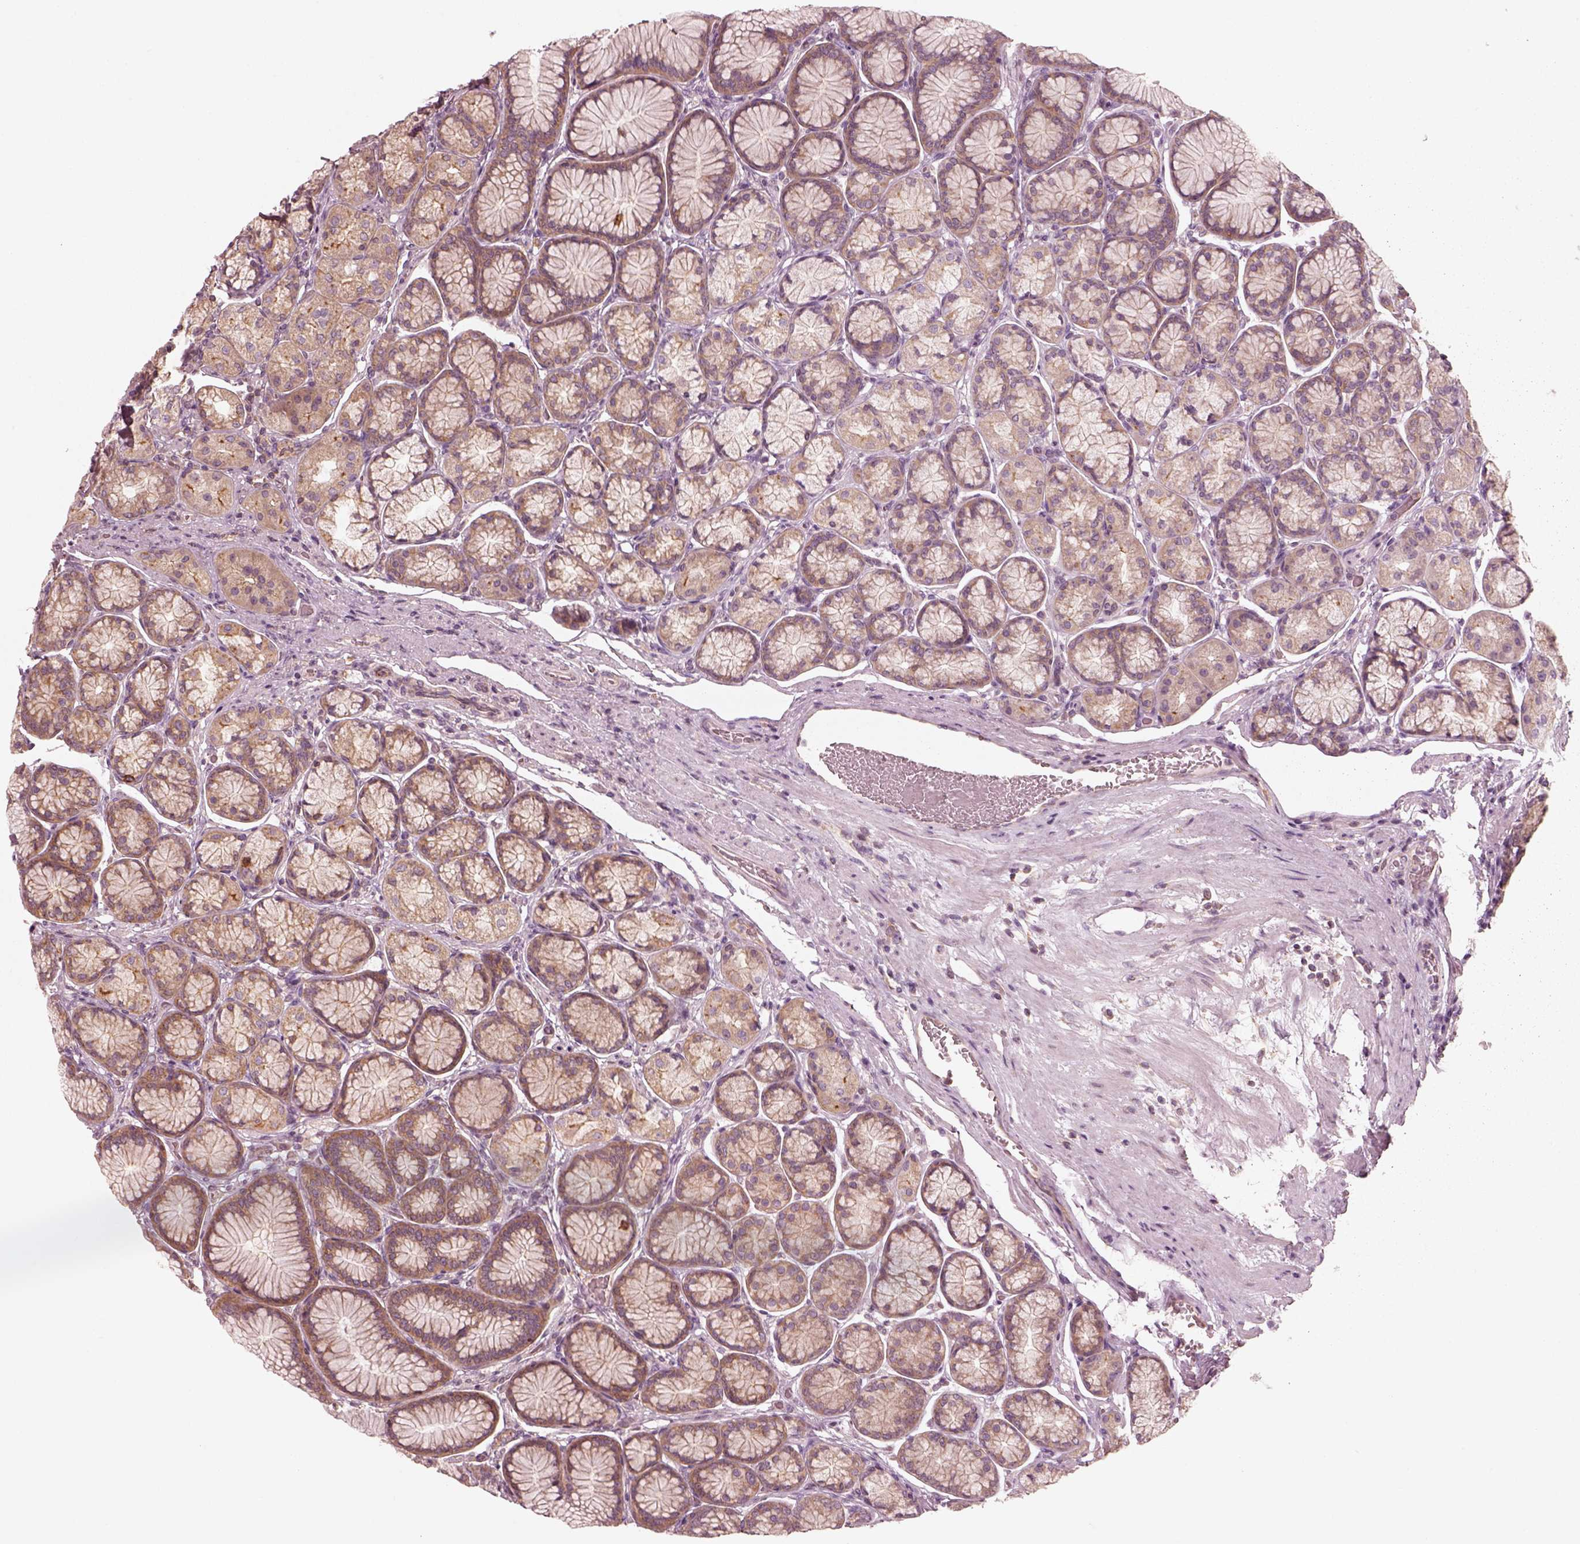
{"staining": {"intensity": "moderate", "quantity": ">75%", "location": "cytoplasmic/membranous"}, "tissue": "stomach", "cell_type": "Glandular cells", "image_type": "normal", "snomed": [{"axis": "morphology", "description": "Normal tissue, NOS"}, {"axis": "morphology", "description": "Adenocarcinoma, NOS"}, {"axis": "morphology", "description": "Adenocarcinoma, High grade"}, {"axis": "topography", "description": "Stomach, upper"}, {"axis": "topography", "description": "Stomach"}], "caption": "Stomach stained for a protein shows moderate cytoplasmic/membranous positivity in glandular cells. (DAB IHC, brown staining for protein, blue staining for nuclei).", "gene": "CNOT2", "patient": {"sex": "female", "age": 65}}